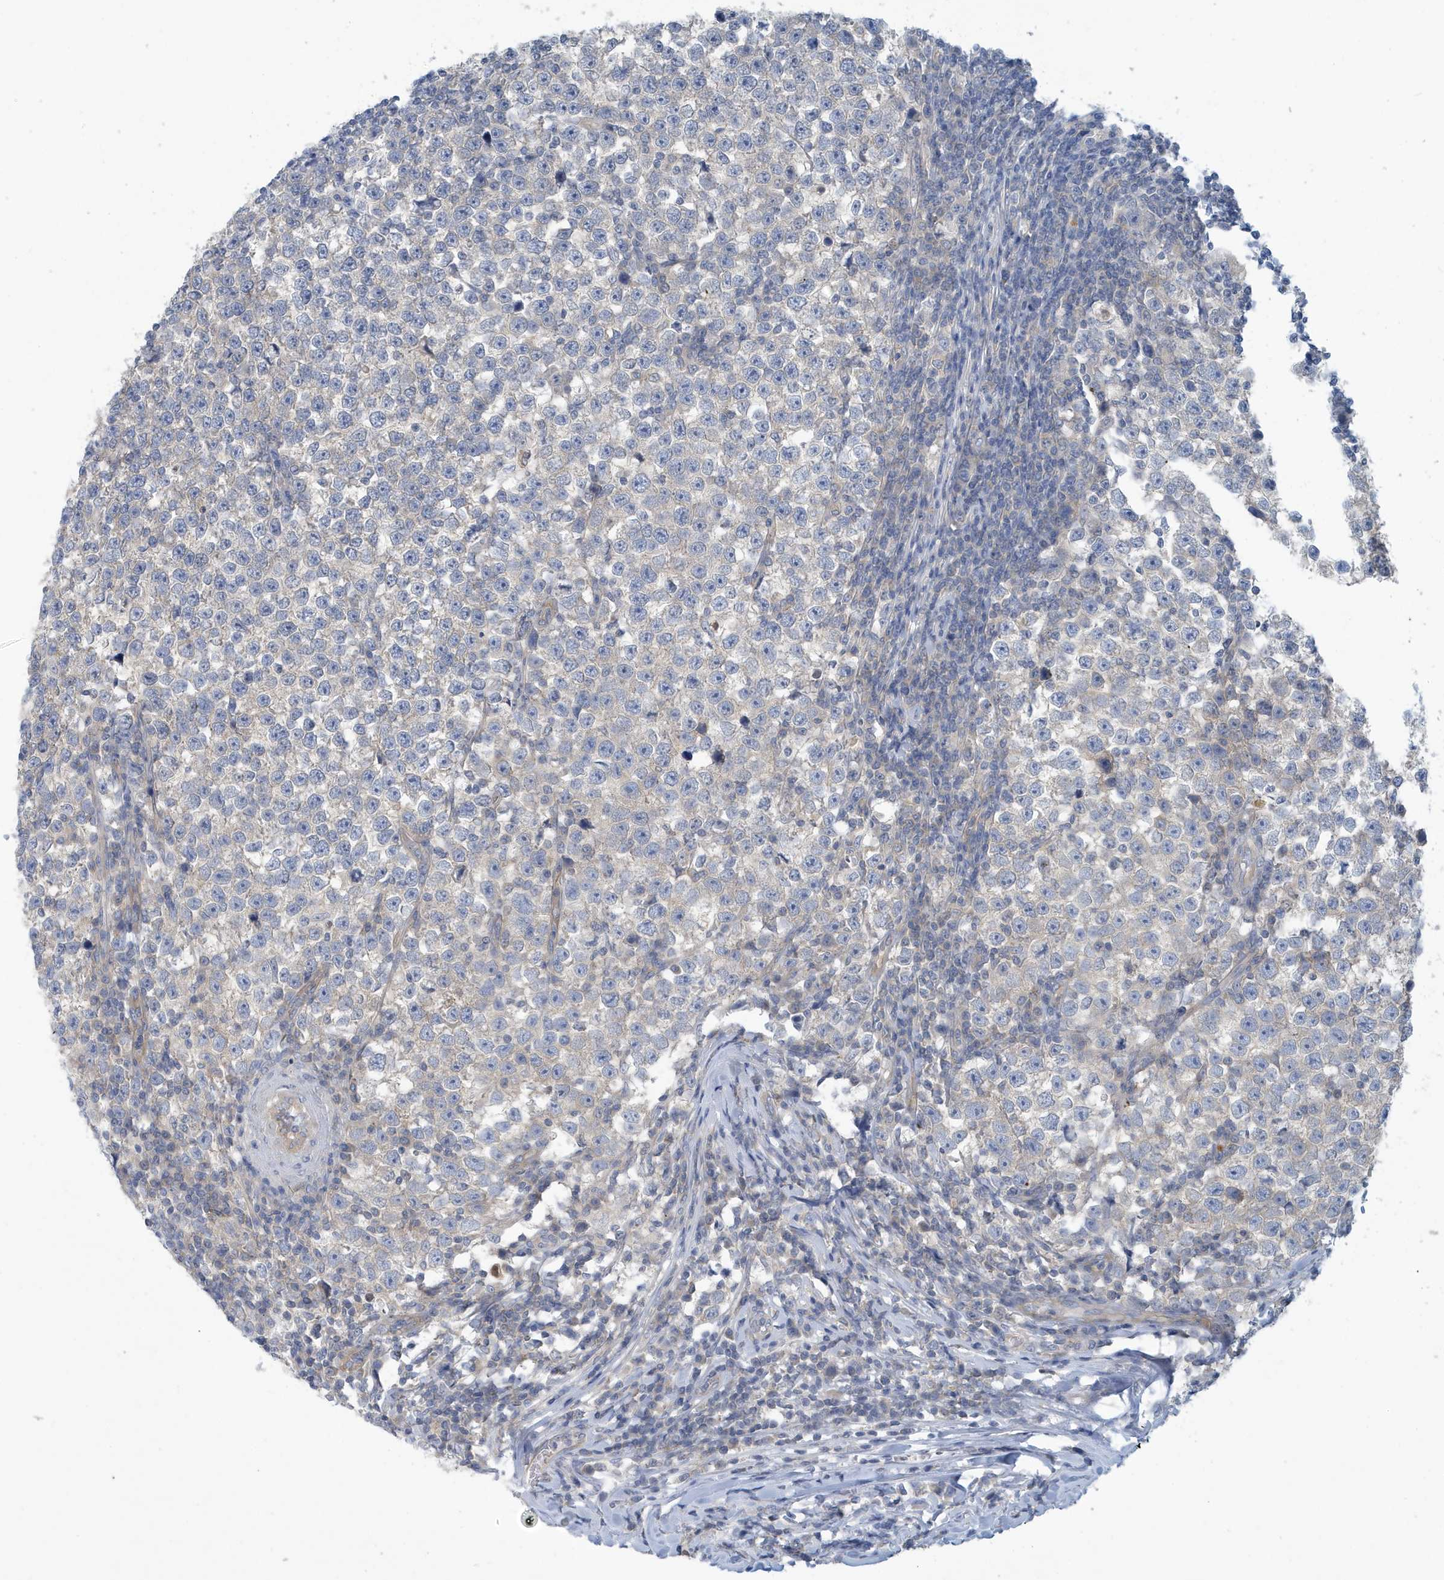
{"staining": {"intensity": "negative", "quantity": "none", "location": "none"}, "tissue": "testis cancer", "cell_type": "Tumor cells", "image_type": "cancer", "snomed": [{"axis": "morphology", "description": "Normal tissue, NOS"}, {"axis": "morphology", "description": "Seminoma, NOS"}, {"axis": "topography", "description": "Testis"}], "caption": "Immunohistochemistry (IHC) micrograph of human testis seminoma stained for a protein (brown), which shows no staining in tumor cells.", "gene": "VTA1", "patient": {"sex": "male", "age": 43}}